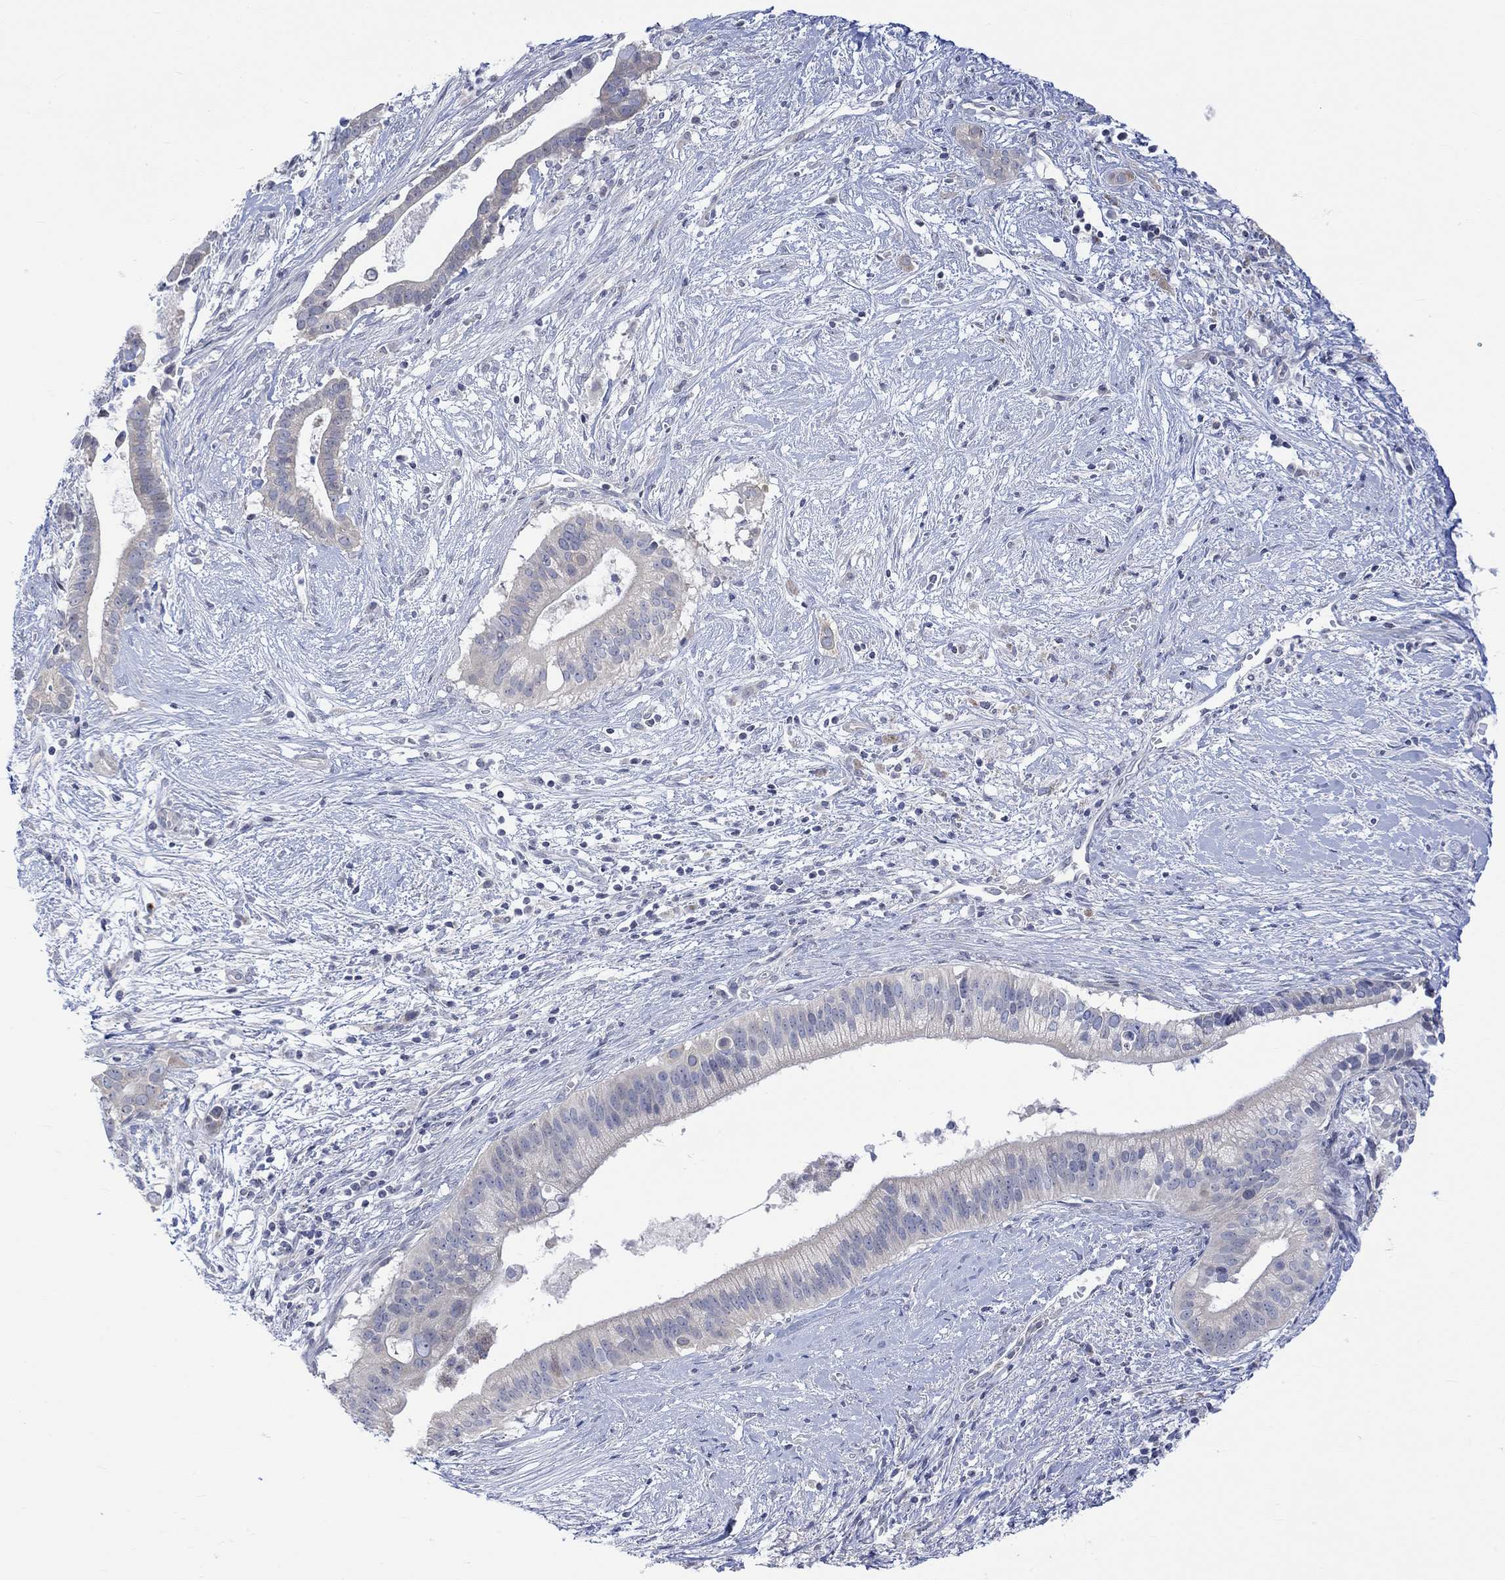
{"staining": {"intensity": "weak", "quantity": "<25%", "location": "cytoplasmic/membranous"}, "tissue": "pancreatic cancer", "cell_type": "Tumor cells", "image_type": "cancer", "snomed": [{"axis": "morphology", "description": "Adenocarcinoma, NOS"}, {"axis": "topography", "description": "Pancreas"}], "caption": "Immunohistochemistry of pancreatic cancer (adenocarcinoma) reveals no expression in tumor cells.", "gene": "DCX", "patient": {"sex": "male", "age": 61}}